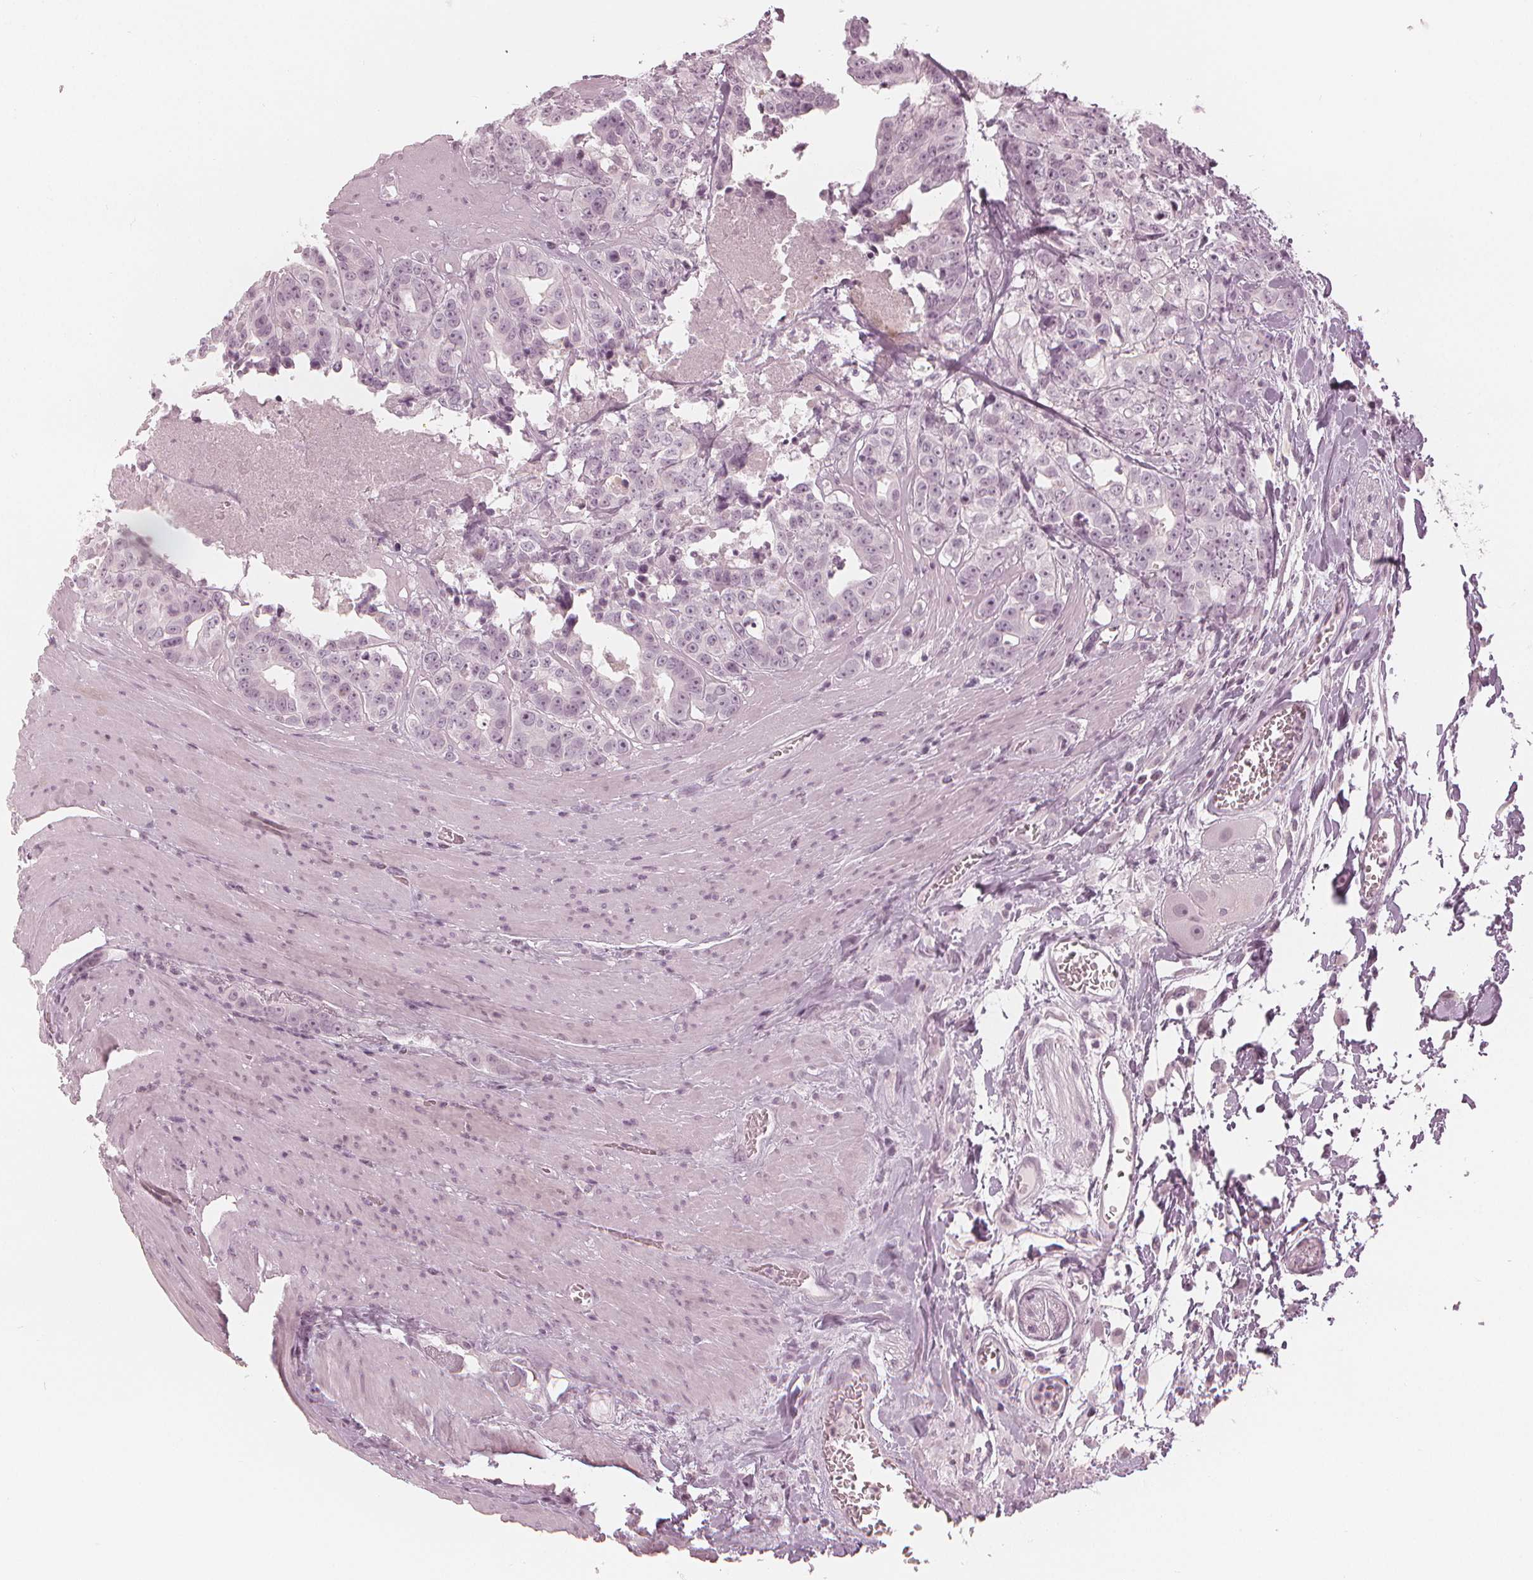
{"staining": {"intensity": "negative", "quantity": "none", "location": "none"}, "tissue": "colorectal cancer", "cell_type": "Tumor cells", "image_type": "cancer", "snomed": [{"axis": "morphology", "description": "Adenocarcinoma, NOS"}, {"axis": "topography", "description": "Rectum"}], "caption": "The histopathology image exhibits no staining of tumor cells in colorectal adenocarcinoma.", "gene": "PAEP", "patient": {"sex": "female", "age": 62}}